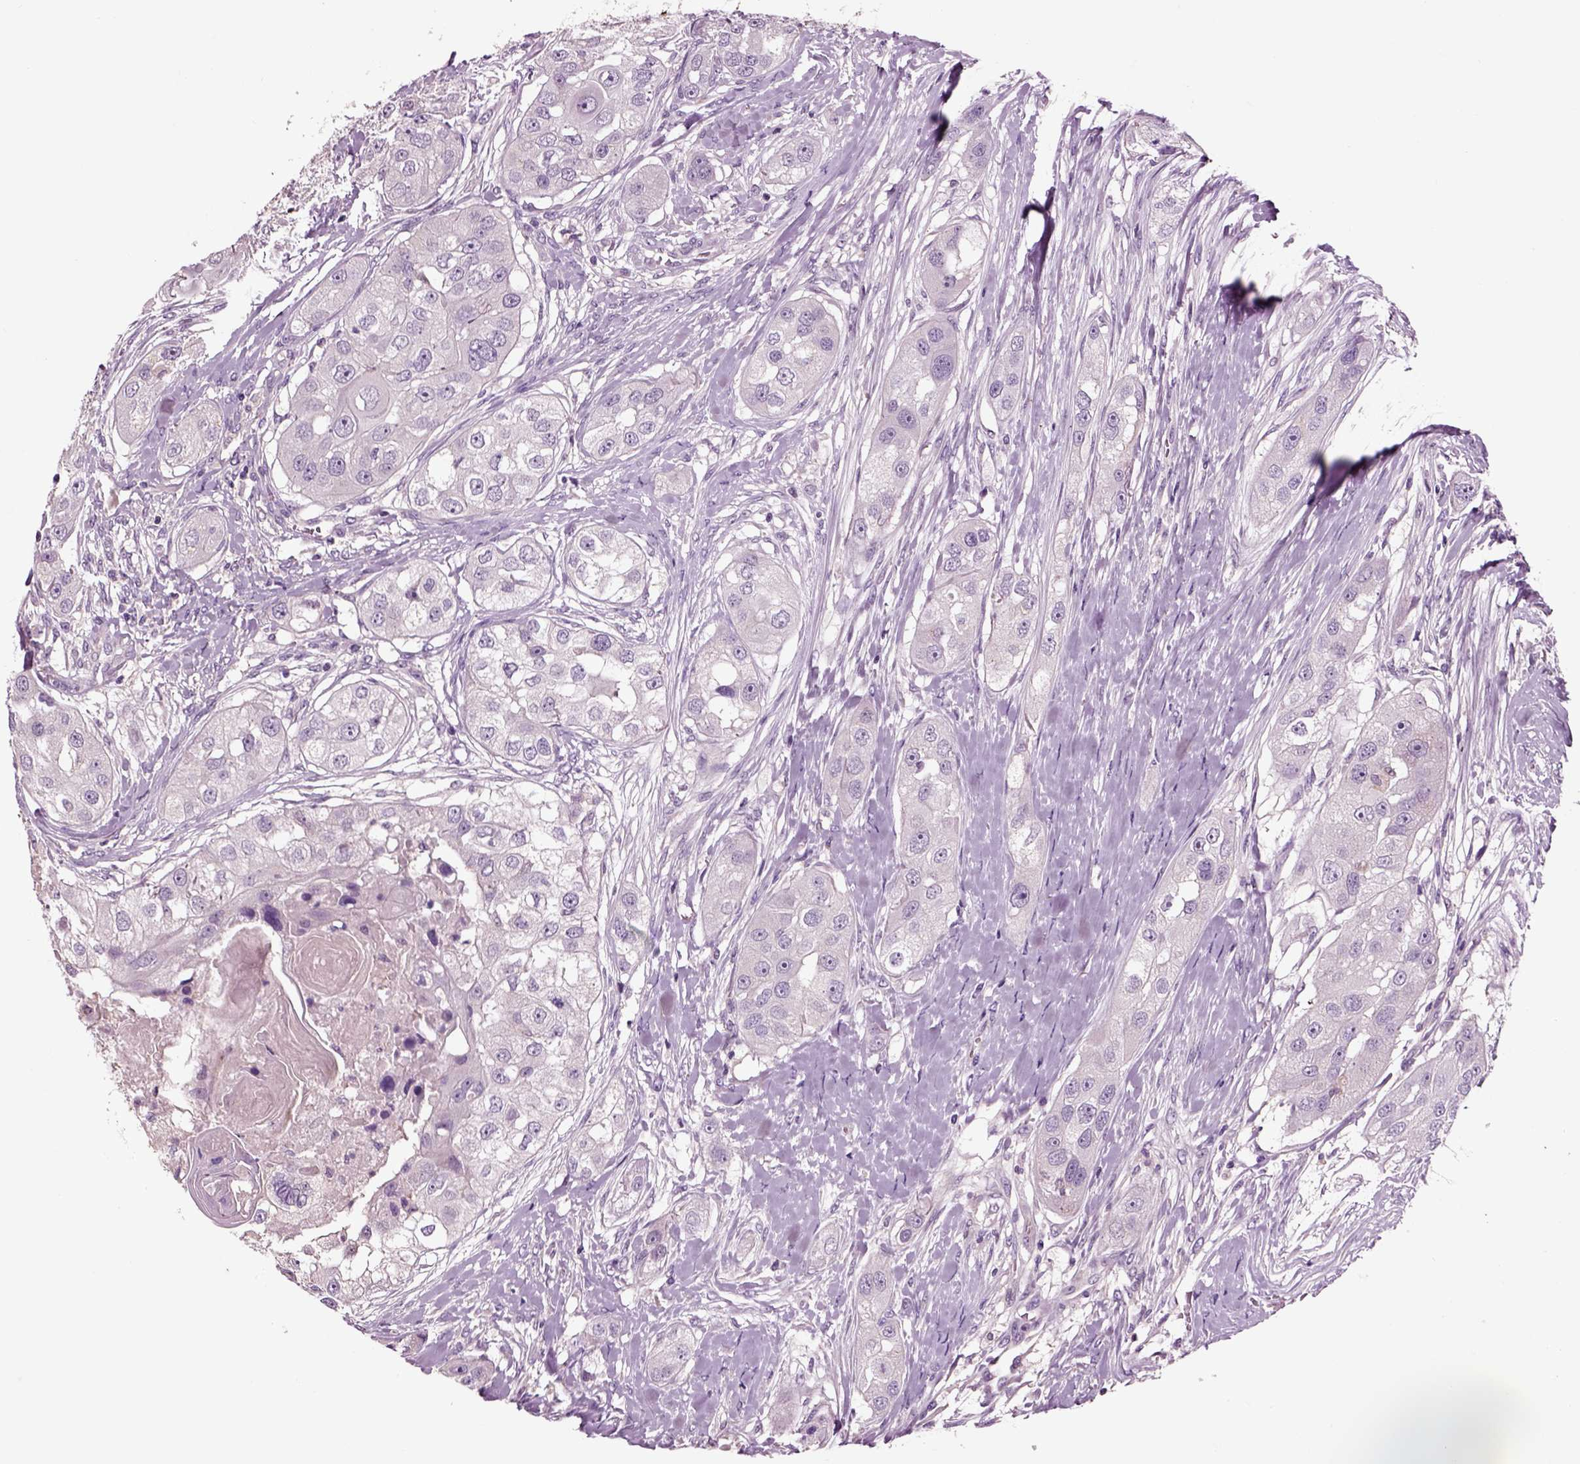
{"staining": {"intensity": "negative", "quantity": "none", "location": "none"}, "tissue": "head and neck cancer", "cell_type": "Tumor cells", "image_type": "cancer", "snomed": [{"axis": "morphology", "description": "Normal tissue, NOS"}, {"axis": "morphology", "description": "Squamous cell carcinoma, NOS"}, {"axis": "topography", "description": "Skeletal muscle"}, {"axis": "topography", "description": "Head-Neck"}], "caption": "DAB (3,3'-diaminobenzidine) immunohistochemical staining of human squamous cell carcinoma (head and neck) displays no significant expression in tumor cells.", "gene": "CHGB", "patient": {"sex": "male", "age": 51}}